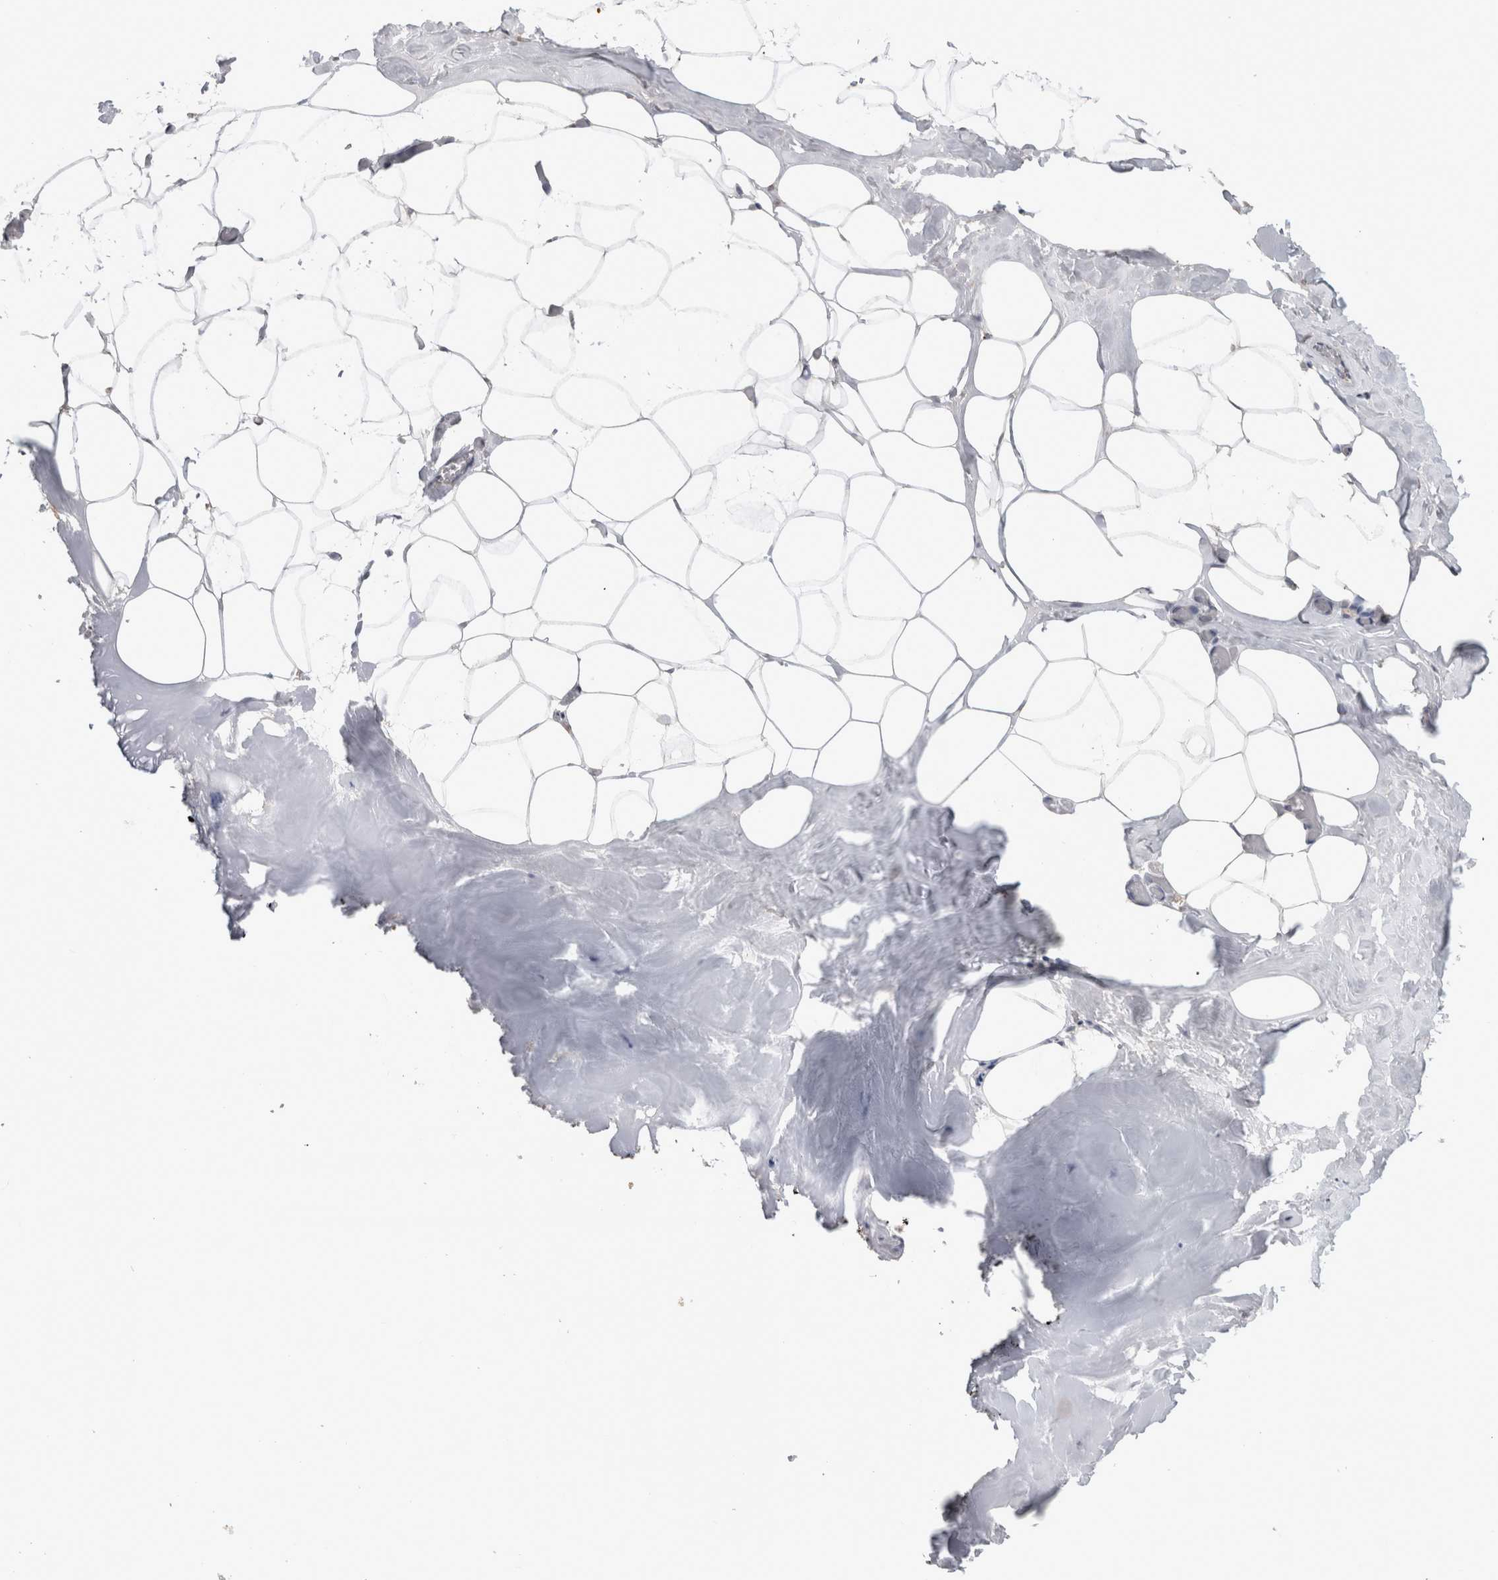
{"staining": {"intensity": "negative", "quantity": "none", "location": "none"}, "tissue": "adipose tissue", "cell_type": "Adipocytes", "image_type": "normal", "snomed": [{"axis": "morphology", "description": "Normal tissue, NOS"}, {"axis": "morphology", "description": "Fibrosis, NOS"}, {"axis": "topography", "description": "Breast"}, {"axis": "topography", "description": "Adipose tissue"}], "caption": "Adipocytes show no significant protein positivity in unremarkable adipose tissue. (Stains: DAB IHC with hematoxylin counter stain, Microscopy: brightfield microscopy at high magnification).", "gene": "CNTFR", "patient": {"sex": "female", "age": 39}}